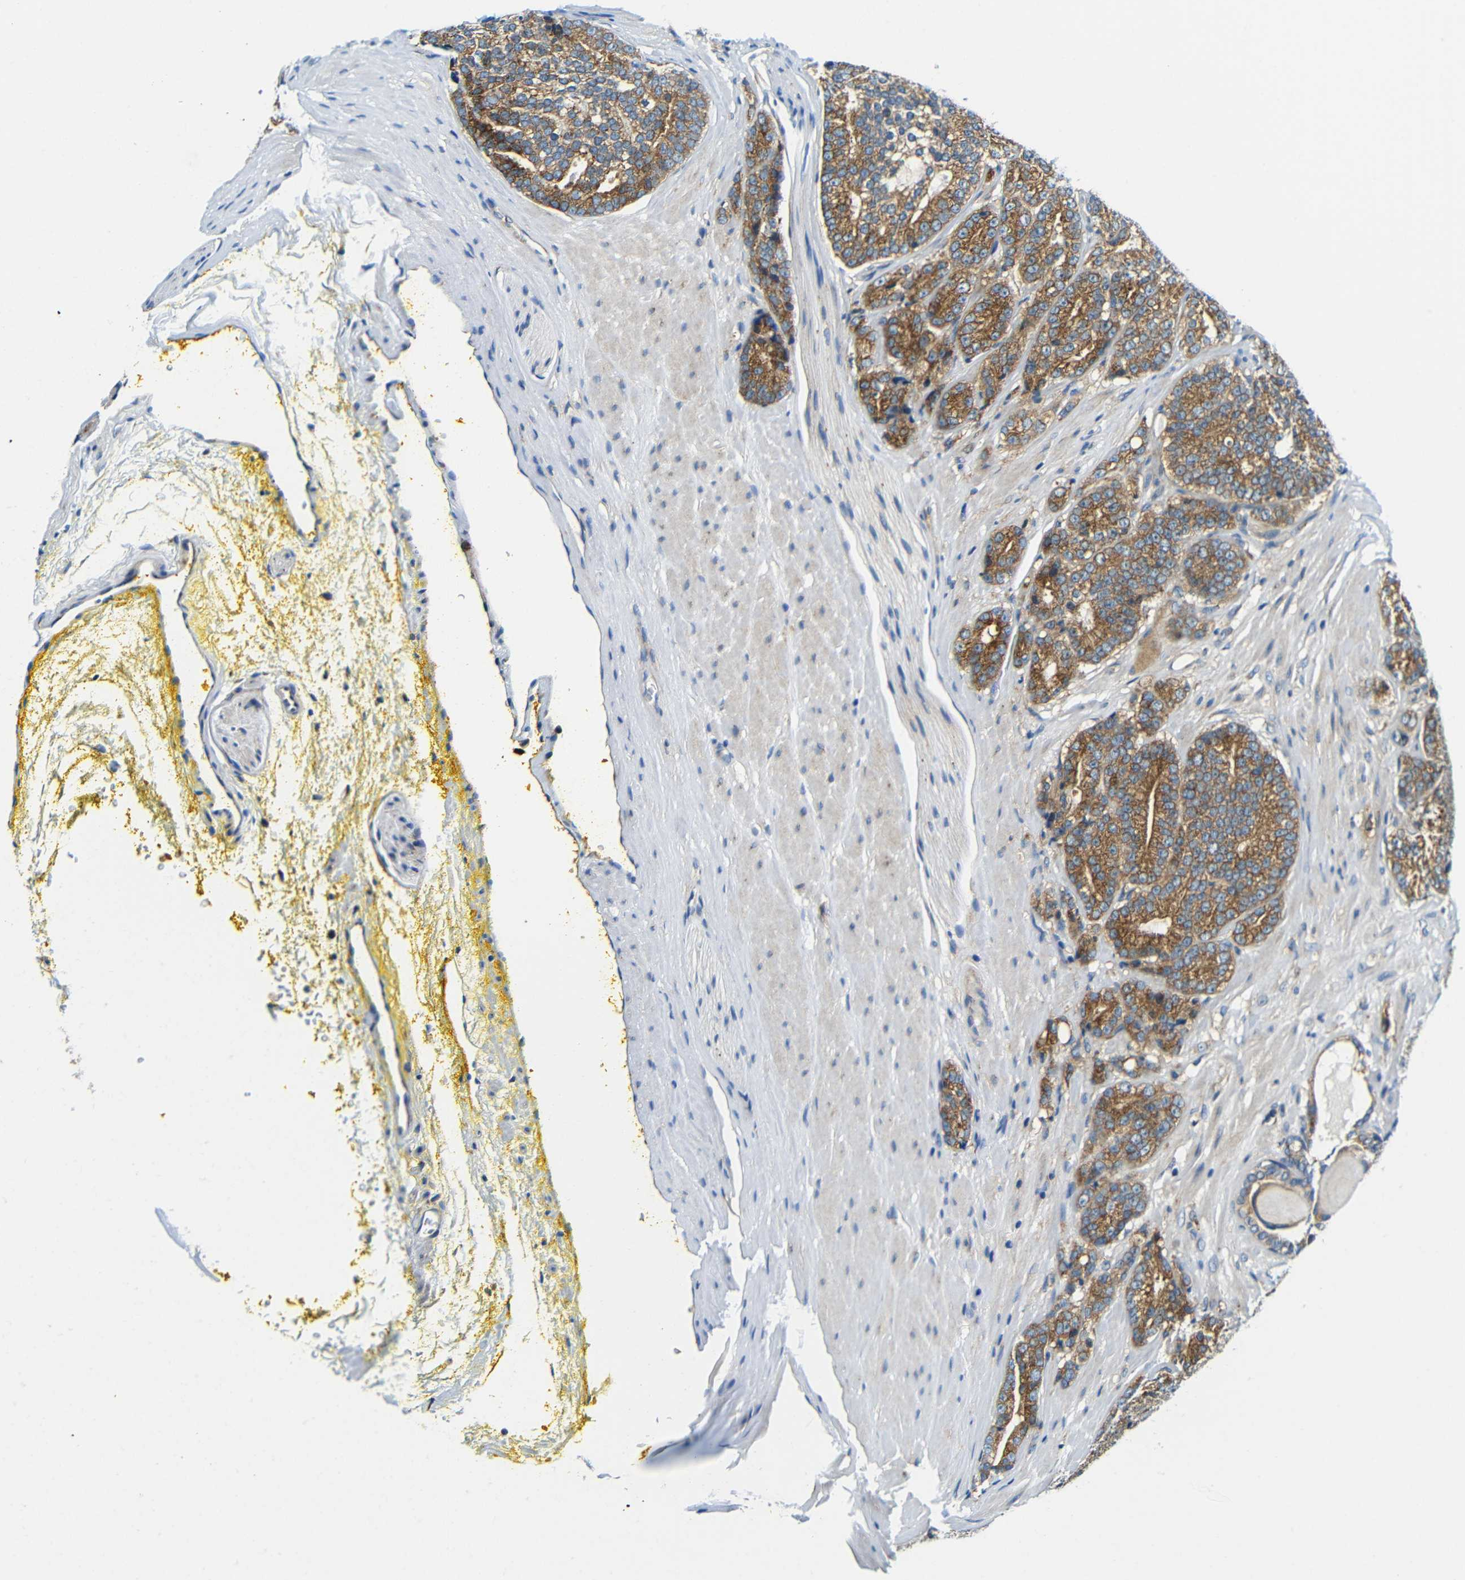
{"staining": {"intensity": "moderate", "quantity": ">75%", "location": "cytoplasmic/membranous"}, "tissue": "prostate cancer", "cell_type": "Tumor cells", "image_type": "cancer", "snomed": [{"axis": "morphology", "description": "Adenocarcinoma, High grade"}, {"axis": "topography", "description": "Prostate"}], "caption": "DAB immunohistochemical staining of human prostate cancer (high-grade adenocarcinoma) displays moderate cytoplasmic/membranous protein expression in approximately >75% of tumor cells.", "gene": "USO1", "patient": {"sex": "male", "age": 61}}